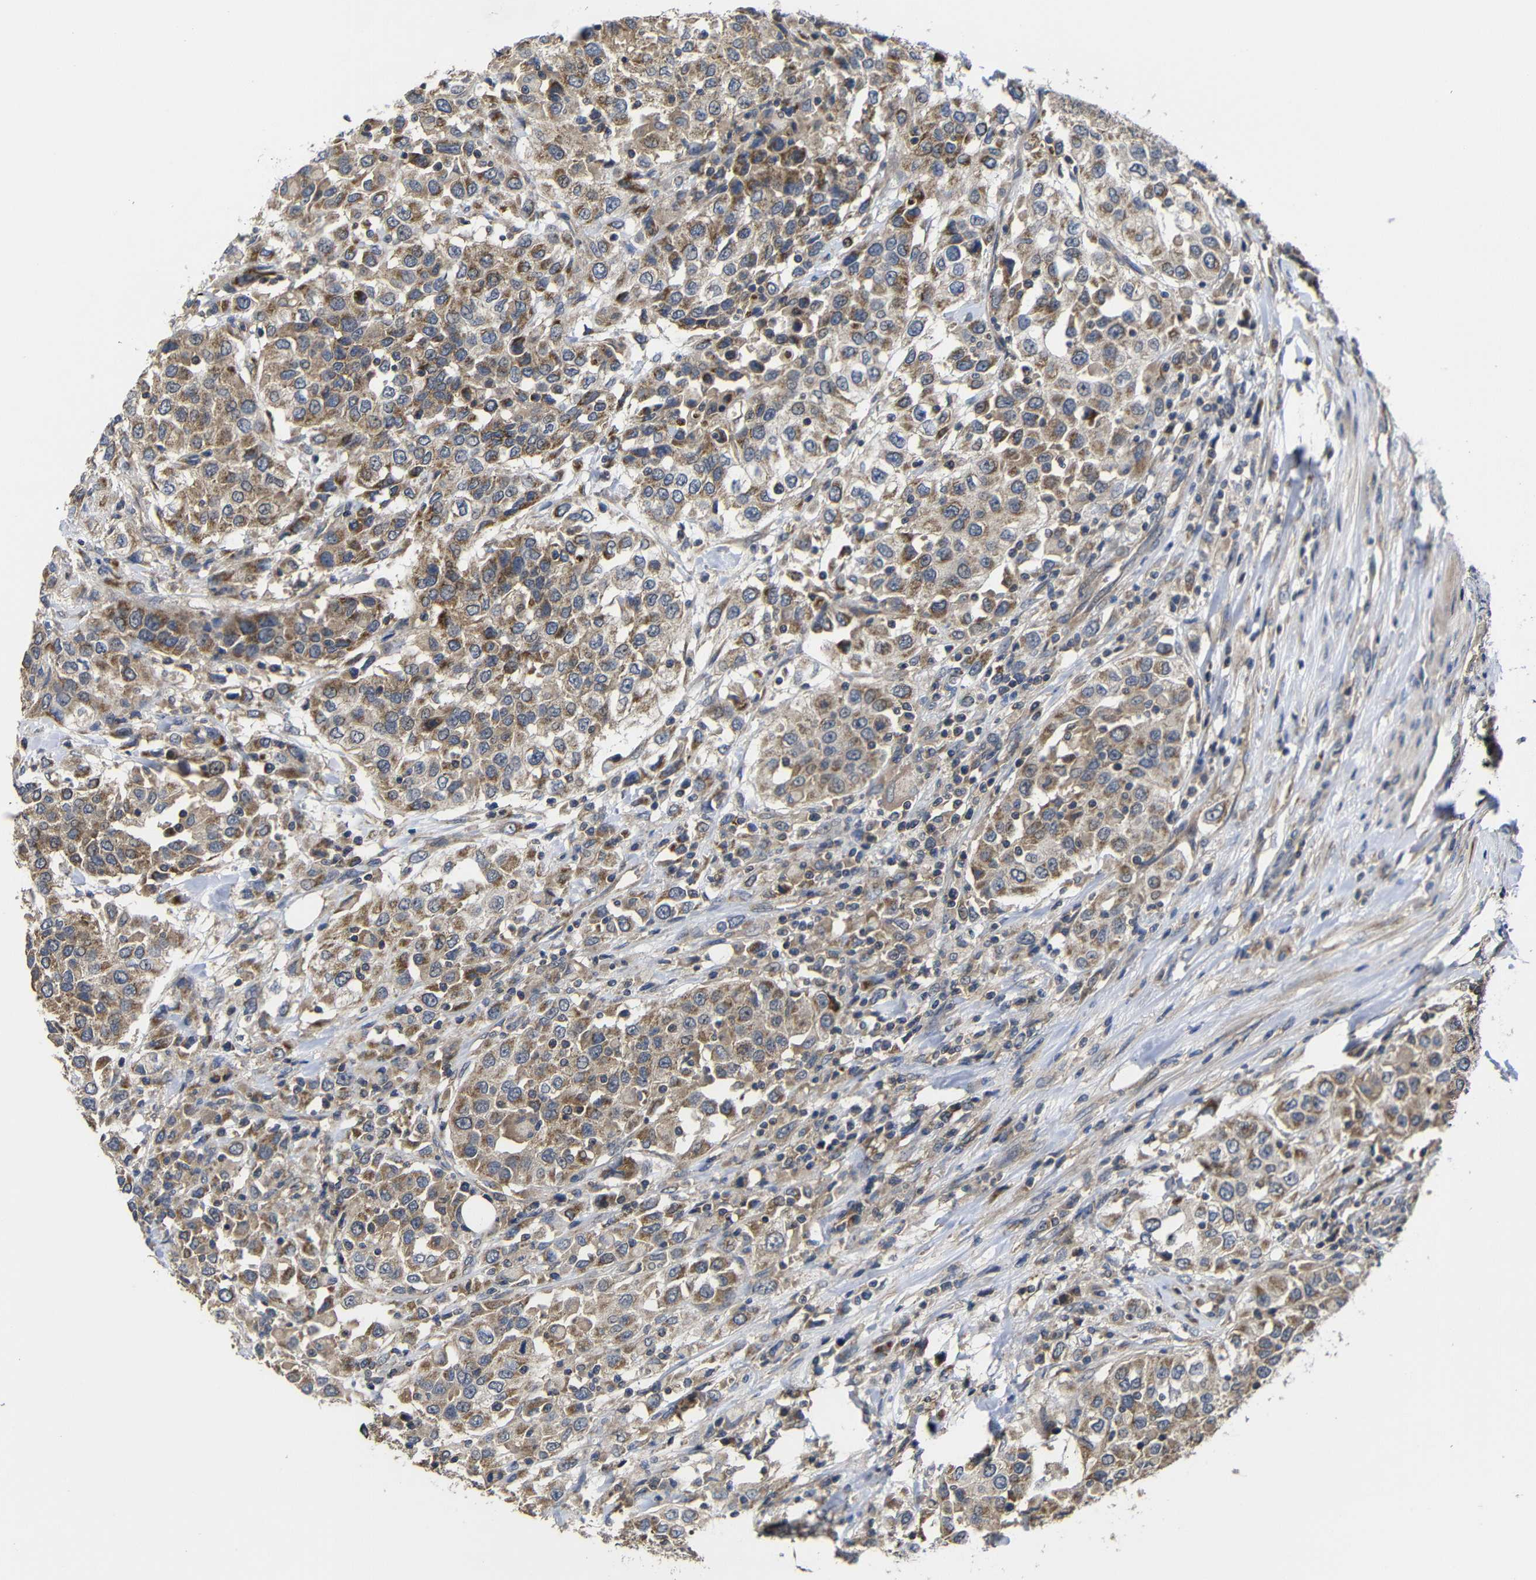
{"staining": {"intensity": "moderate", "quantity": ">75%", "location": "cytoplasmic/membranous"}, "tissue": "urothelial cancer", "cell_type": "Tumor cells", "image_type": "cancer", "snomed": [{"axis": "morphology", "description": "Urothelial carcinoma, High grade"}, {"axis": "topography", "description": "Urinary bladder"}], "caption": "Urothelial carcinoma (high-grade) tissue exhibits moderate cytoplasmic/membranous expression in about >75% of tumor cells", "gene": "LPAR5", "patient": {"sex": "female", "age": 80}}